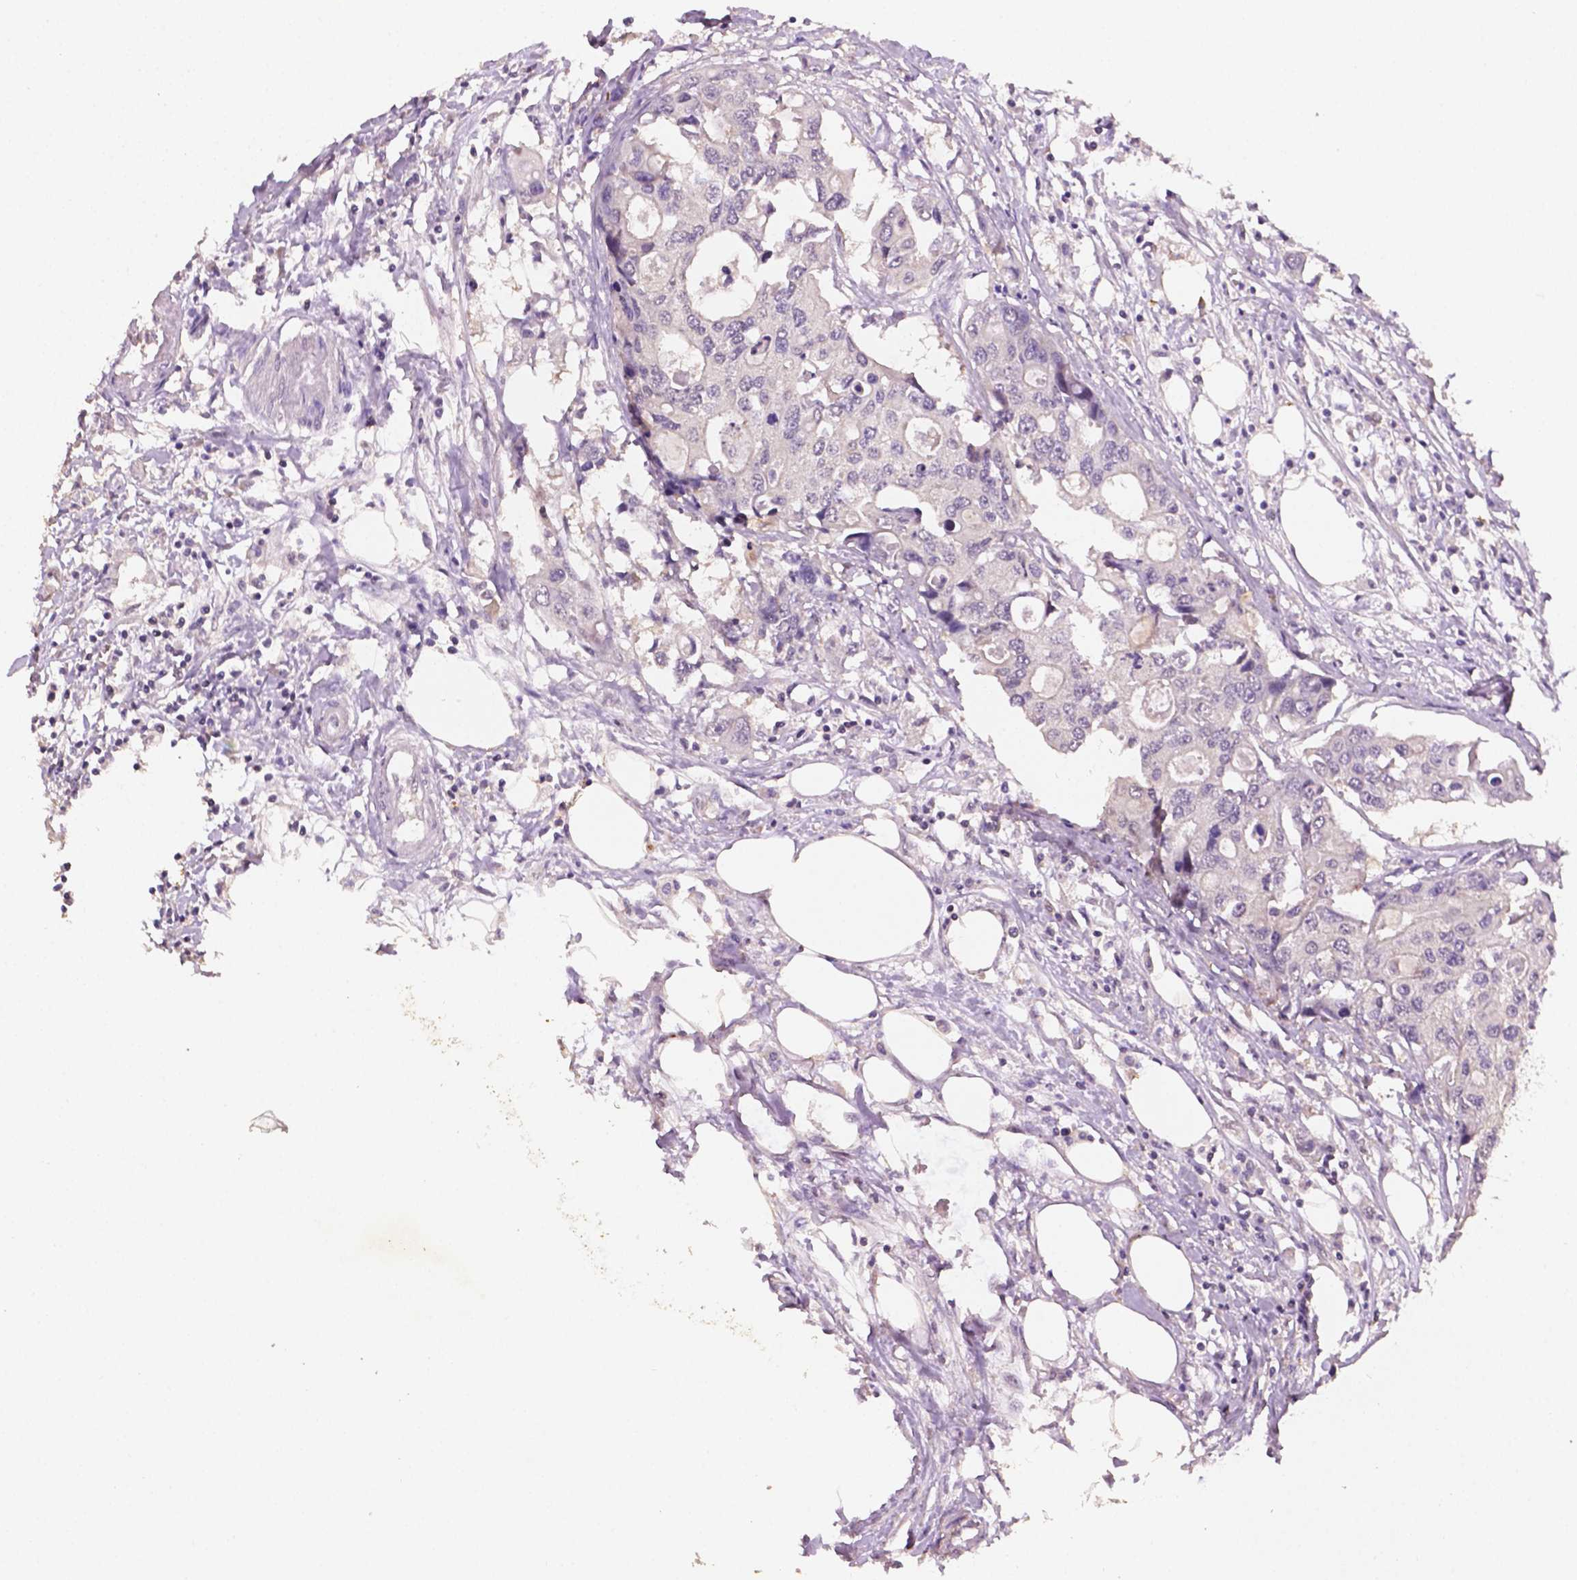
{"staining": {"intensity": "negative", "quantity": "none", "location": "none"}, "tissue": "colorectal cancer", "cell_type": "Tumor cells", "image_type": "cancer", "snomed": [{"axis": "morphology", "description": "Adenocarcinoma, NOS"}, {"axis": "topography", "description": "Colon"}], "caption": "Immunohistochemistry (IHC) photomicrograph of neoplastic tissue: human adenocarcinoma (colorectal) stained with DAB (3,3'-diaminobenzidine) exhibits no significant protein positivity in tumor cells.", "gene": "MROH6", "patient": {"sex": "male", "age": 77}}